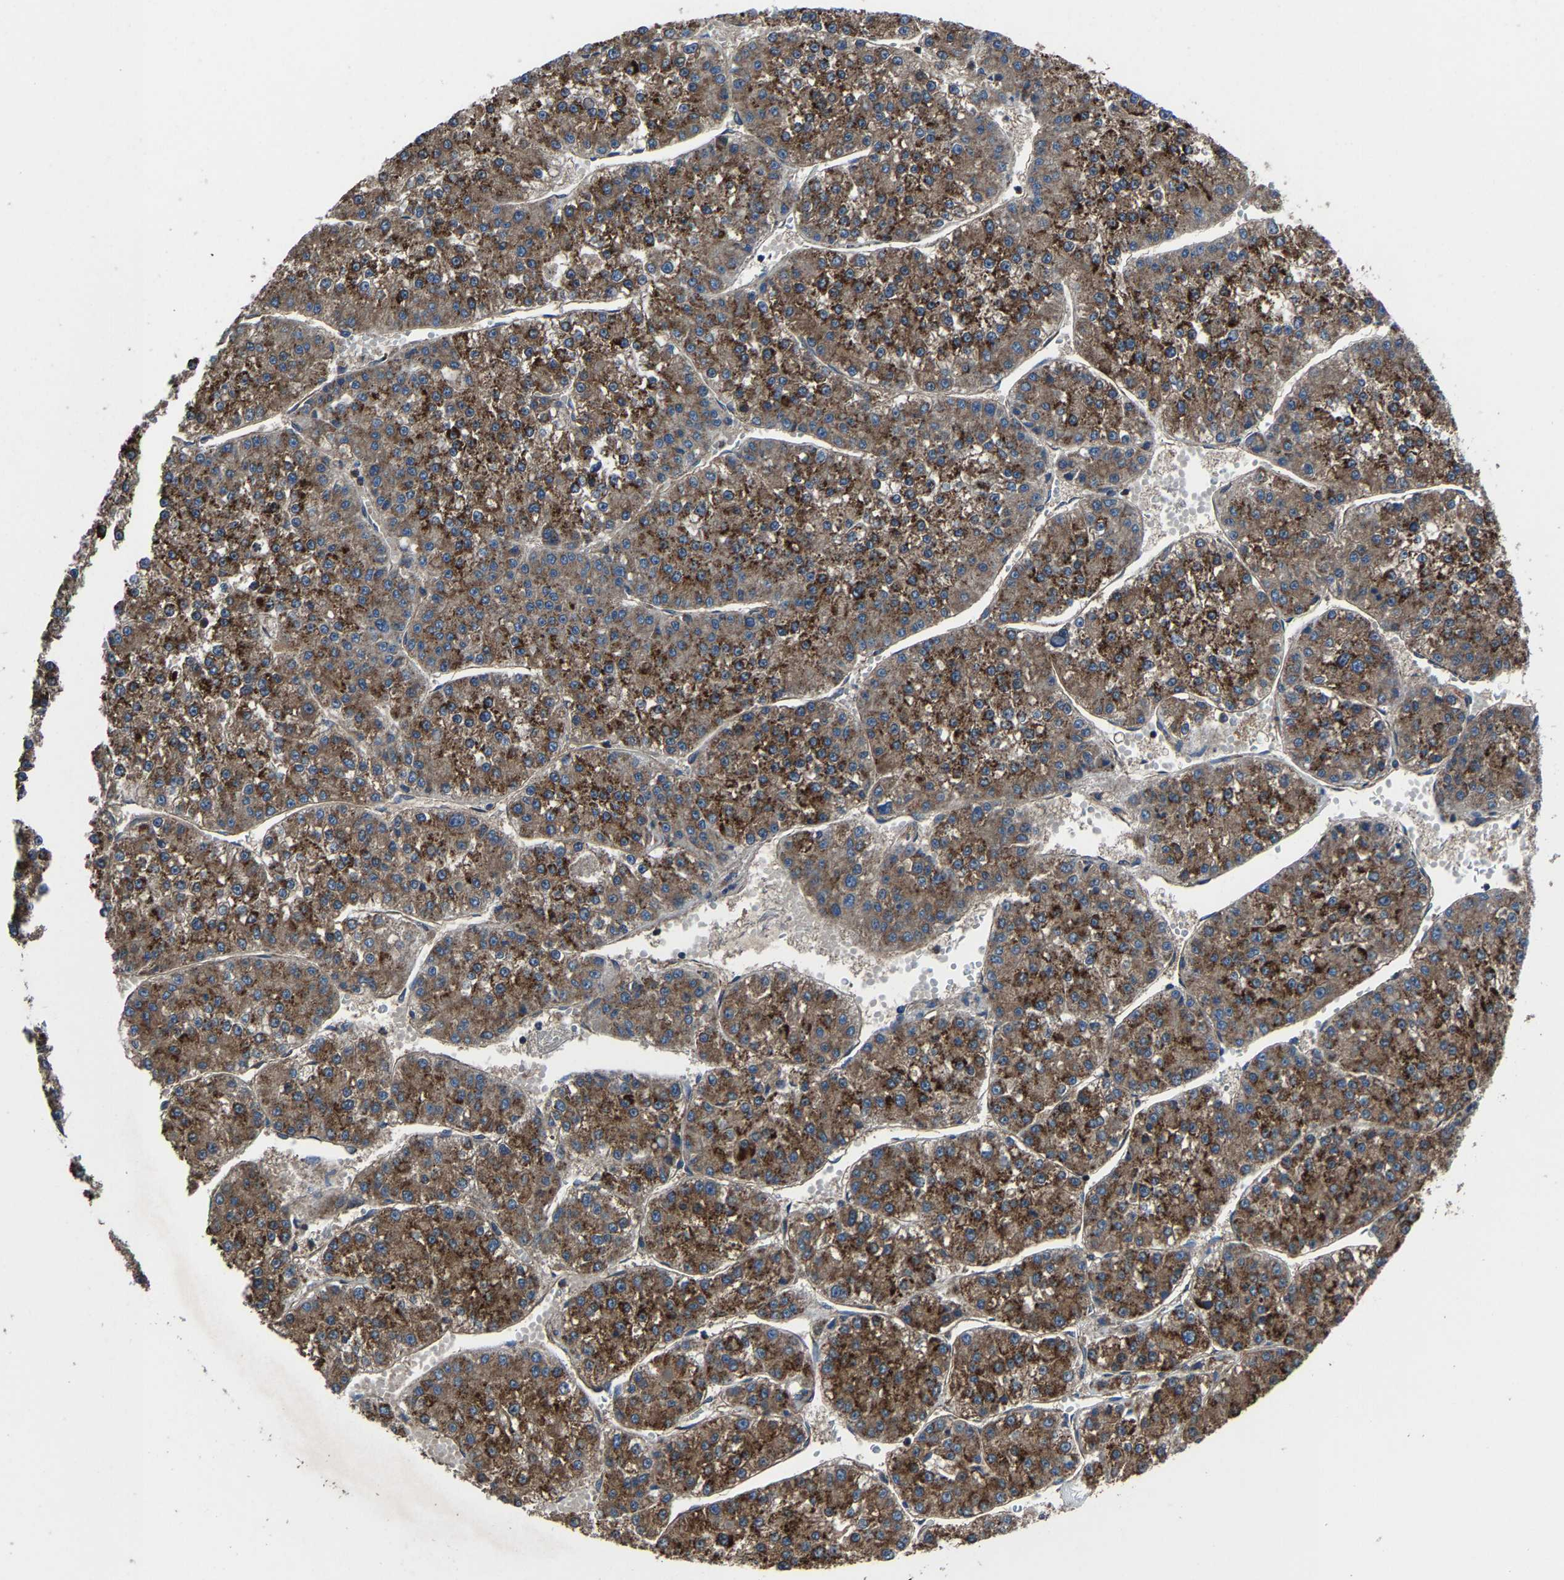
{"staining": {"intensity": "strong", "quantity": ">75%", "location": "cytoplasmic/membranous"}, "tissue": "liver cancer", "cell_type": "Tumor cells", "image_type": "cancer", "snomed": [{"axis": "morphology", "description": "Carcinoma, Hepatocellular, NOS"}, {"axis": "topography", "description": "Liver"}], "caption": "Immunohistochemistry histopathology image of neoplastic tissue: human hepatocellular carcinoma (liver) stained using immunohistochemistry (IHC) displays high levels of strong protein expression localized specifically in the cytoplasmic/membranous of tumor cells, appearing as a cytoplasmic/membranous brown color.", "gene": "KIAA1958", "patient": {"sex": "female", "age": 73}}